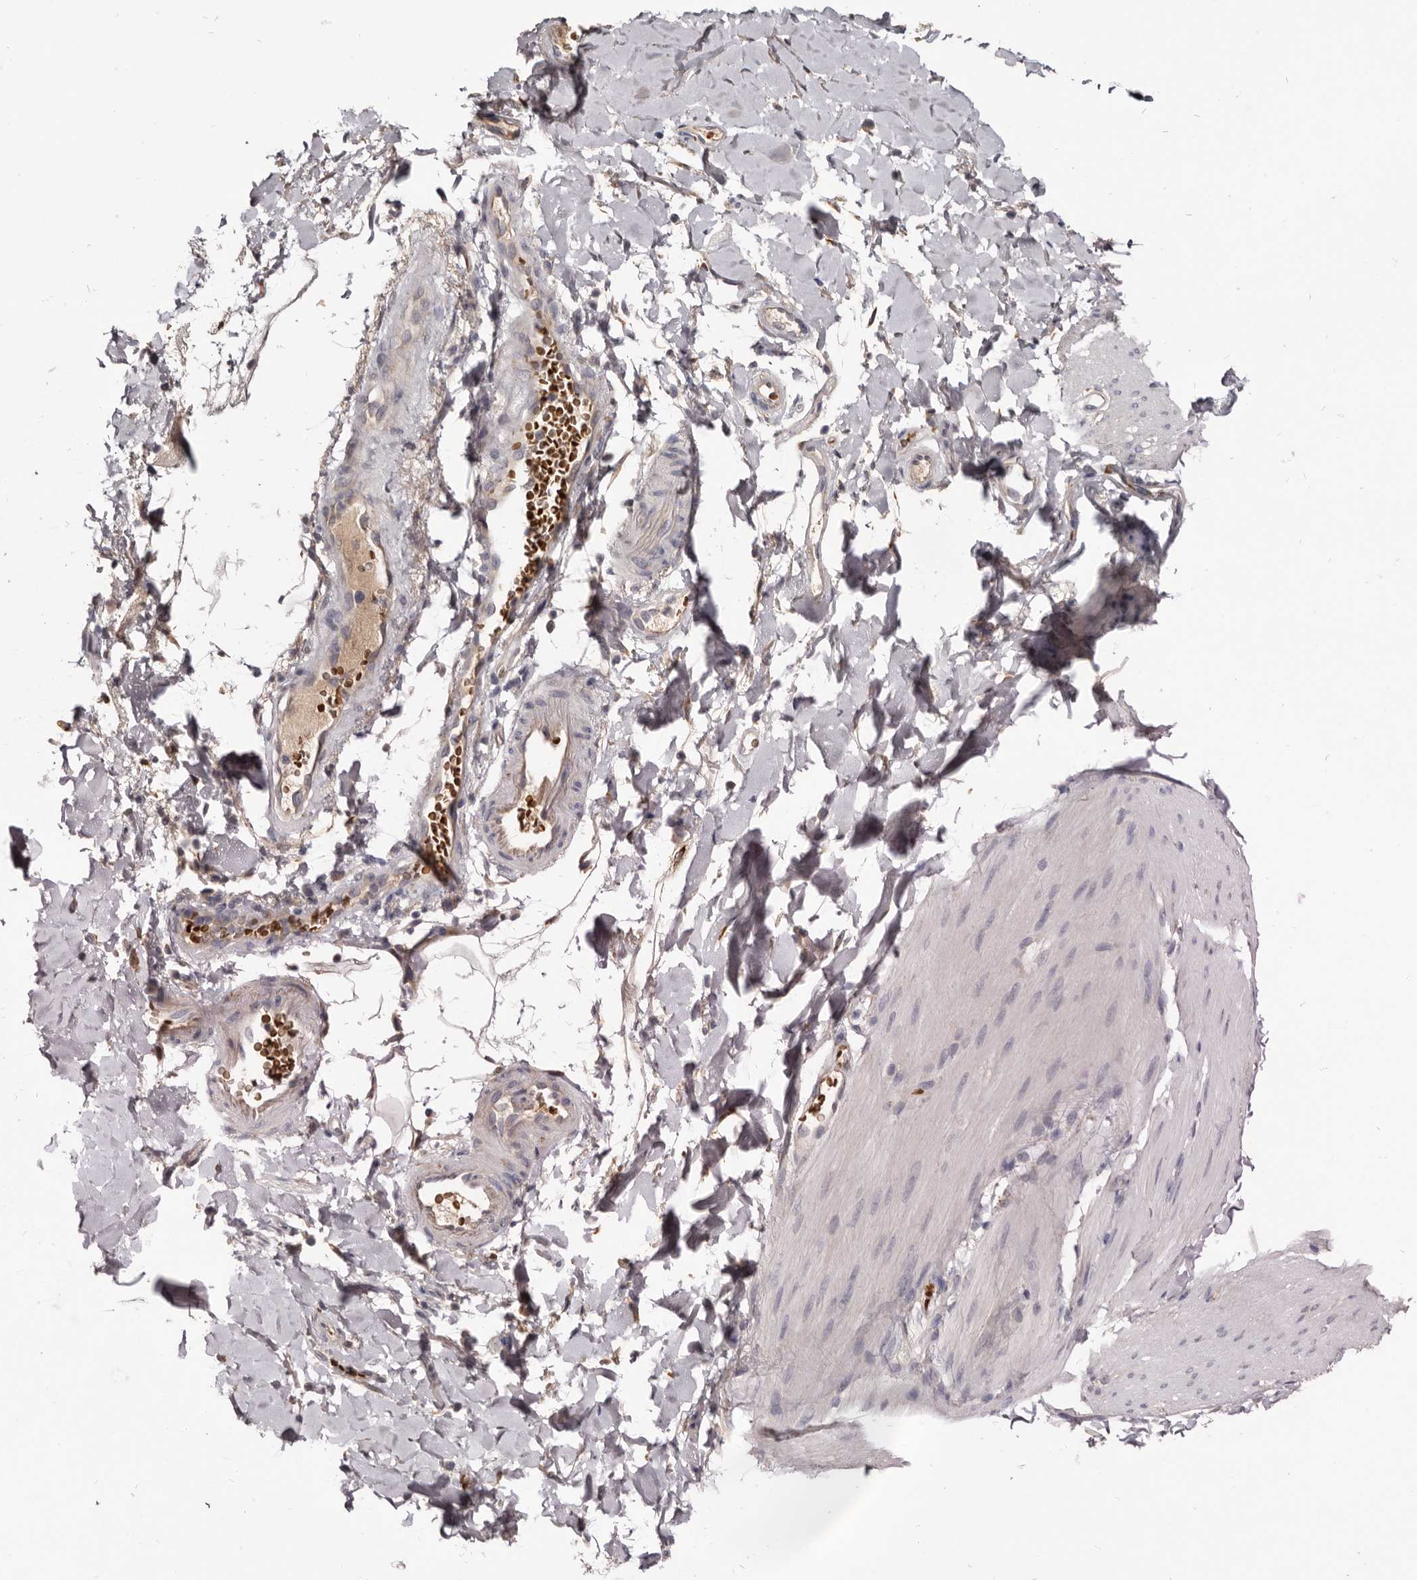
{"staining": {"intensity": "negative", "quantity": "none", "location": "none"}, "tissue": "smooth muscle", "cell_type": "Smooth muscle cells", "image_type": "normal", "snomed": [{"axis": "morphology", "description": "Normal tissue, NOS"}, {"axis": "topography", "description": "Smooth muscle"}, {"axis": "topography", "description": "Small intestine"}], "caption": "Smooth muscle cells are negative for protein expression in benign human smooth muscle. (Immunohistochemistry, brightfield microscopy, high magnification).", "gene": "NENF", "patient": {"sex": "female", "age": 84}}